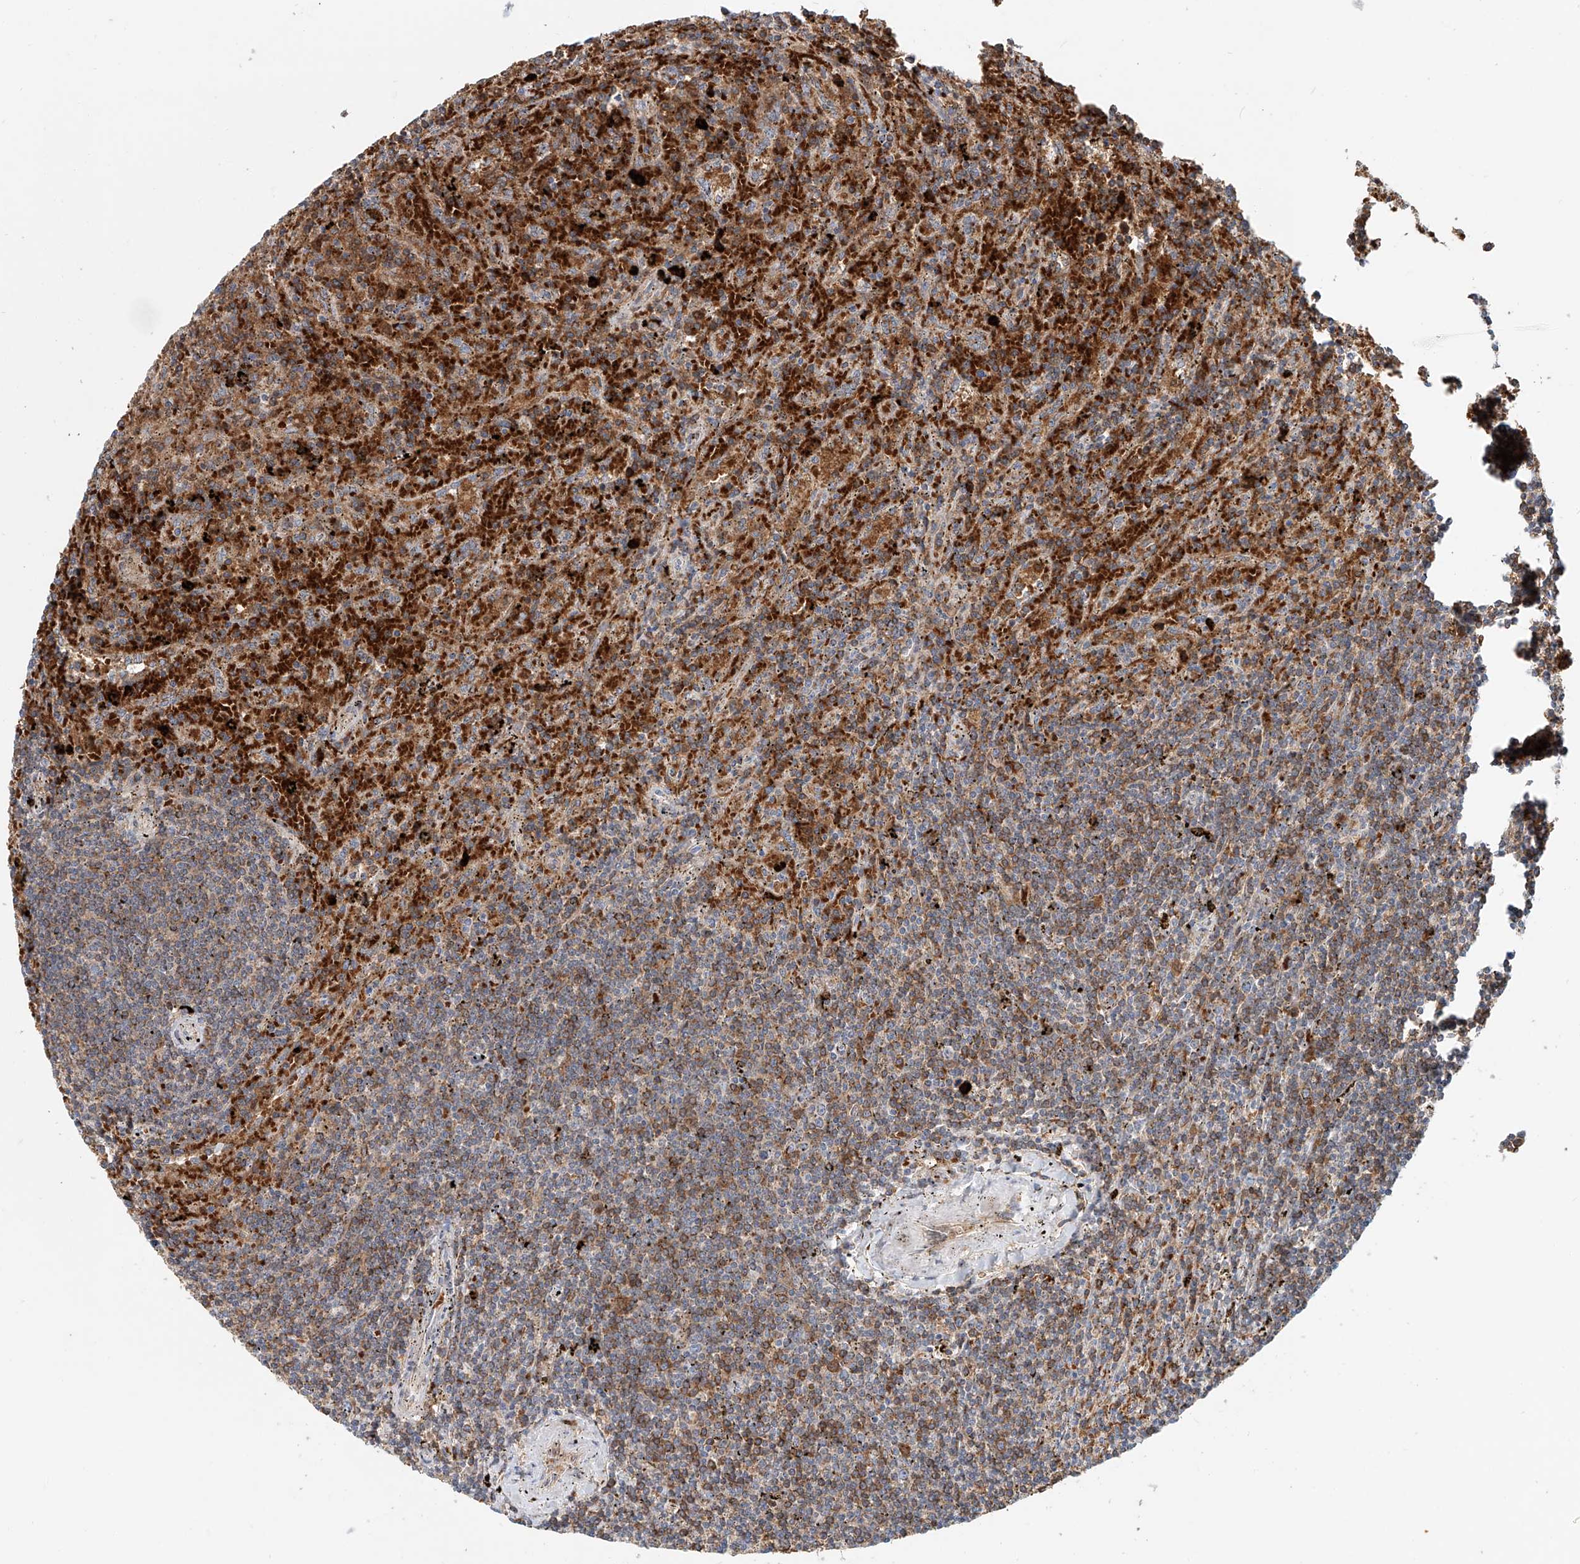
{"staining": {"intensity": "moderate", "quantity": "25%-75%", "location": "cytoplasmic/membranous"}, "tissue": "lymphoma", "cell_type": "Tumor cells", "image_type": "cancer", "snomed": [{"axis": "morphology", "description": "Malignant lymphoma, non-Hodgkin's type, Low grade"}, {"axis": "topography", "description": "Spleen"}], "caption": "Approximately 25%-75% of tumor cells in human malignant lymphoma, non-Hodgkin's type (low-grade) reveal moderate cytoplasmic/membranous protein positivity as visualized by brown immunohistochemical staining.", "gene": "PTPRA", "patient": {"sex": "male", "age": 76}}